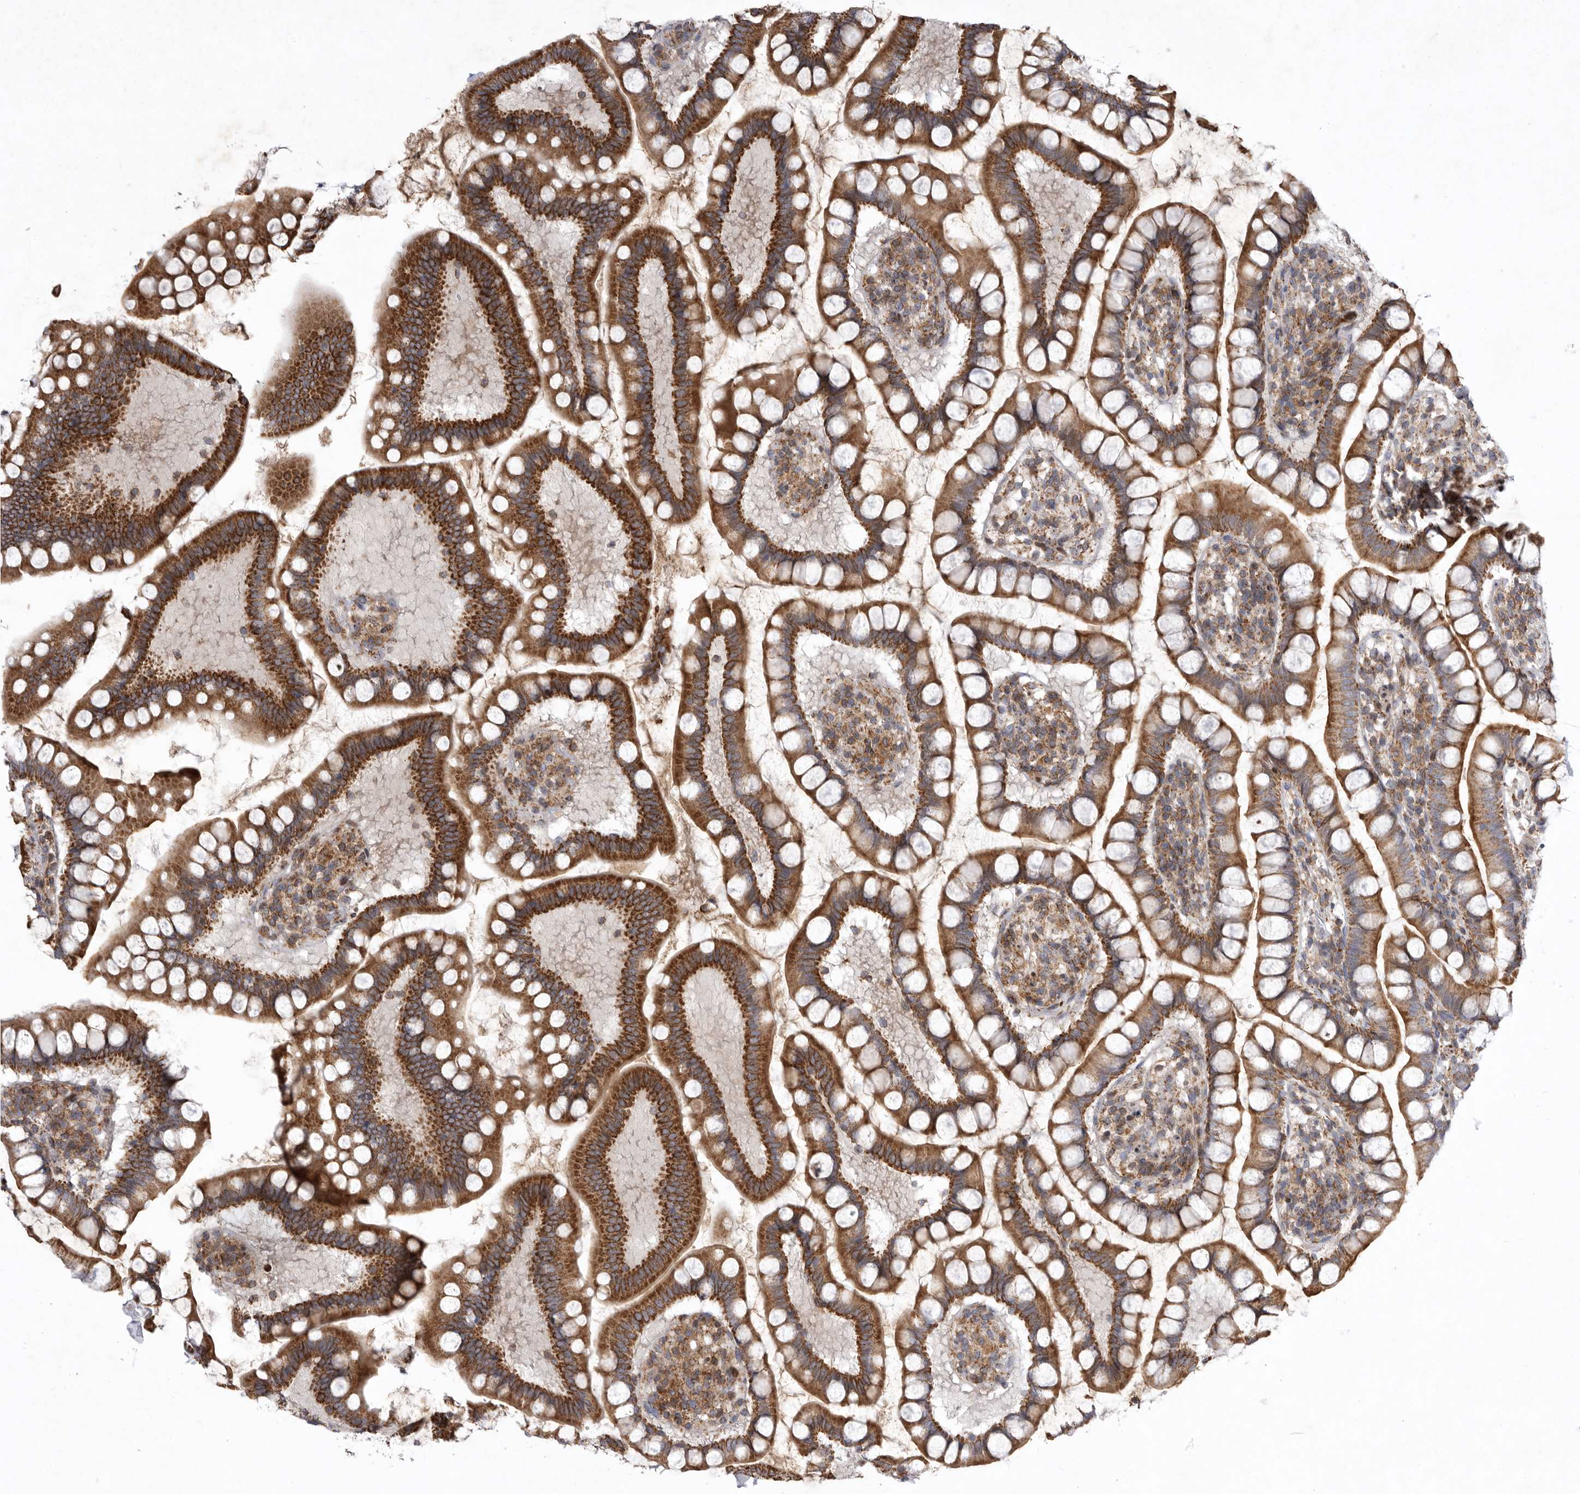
{"staining": {"intensity": "strong", "quantity": "25%-75%", "location": "cytoplasmic/membranous"}, "tissue": "small intestine", "cell_type": "Glandular cells", "image_type": "normal", "snomed": [{"axis": "morphology", "description": "Normal tissue, NOS"}, {"axis": "topography", "description": "Small intestine"}], "caption": "IHC of benign small intestine demonstrates high levels of strong cytoplasmic/membranous expression in approximately 25%-75% of glandular cells.", "gene": "MPZL1", "patient": {"sex": "female", "age": 84}}